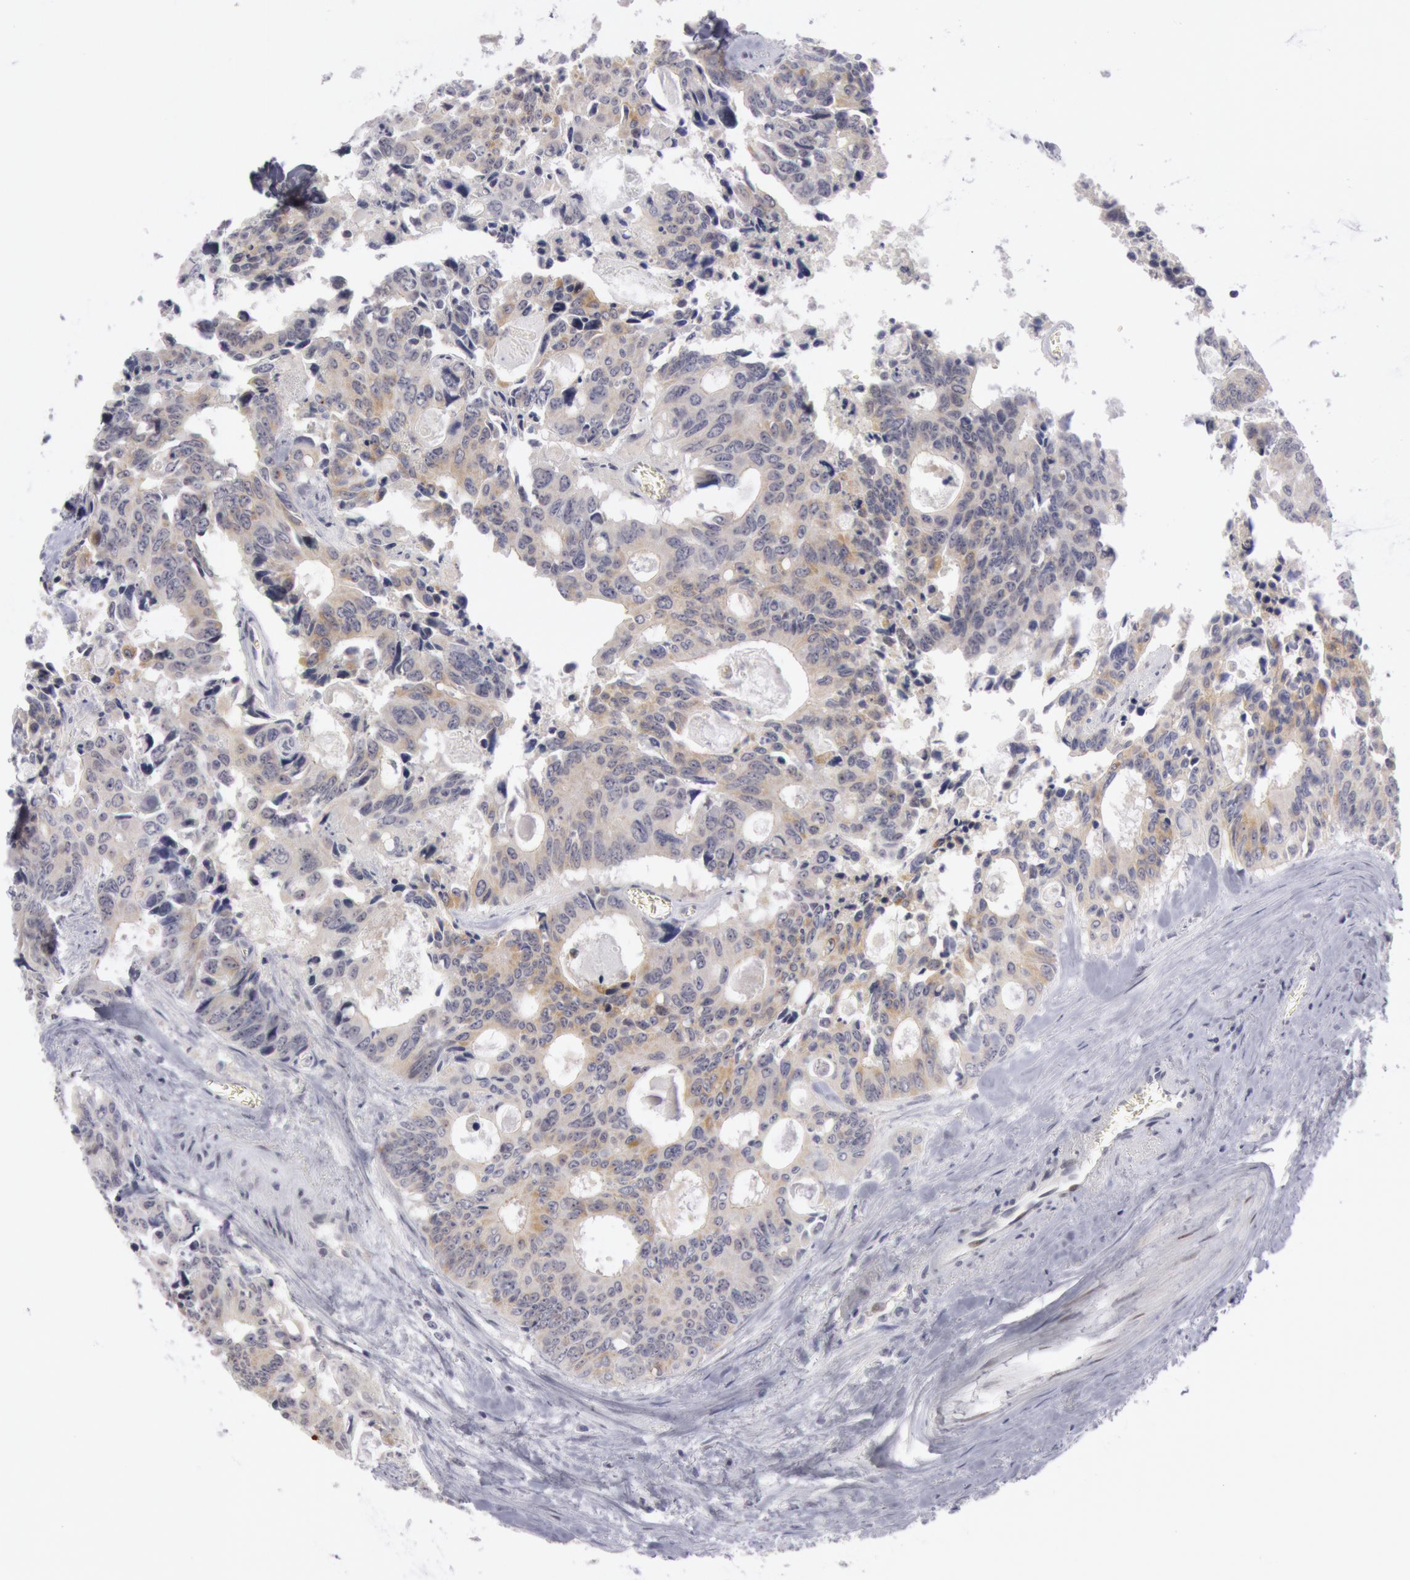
{"staining": {"intensity": "weak", "quantity": "25%-75%", "location": "cytoplasmic/membranous"}, "tissue": "colorectal cancer", "cell_type": "Tumor cells", "image_type": "cancer", "snomed": [{"axis": "morphology", "description": "Adenocarcinoma, NOS"}, {"axis": "topography", "description": "Rectum"}], "caption": "Adenocarcinoma (colorectal) stained with a brown dye reveals weak cytoplasmic/membranous positive positivity in about 25%-75% of tumor cells.", "gene": "JOSD1", "patient": {"sex": "male", "age": 76}}